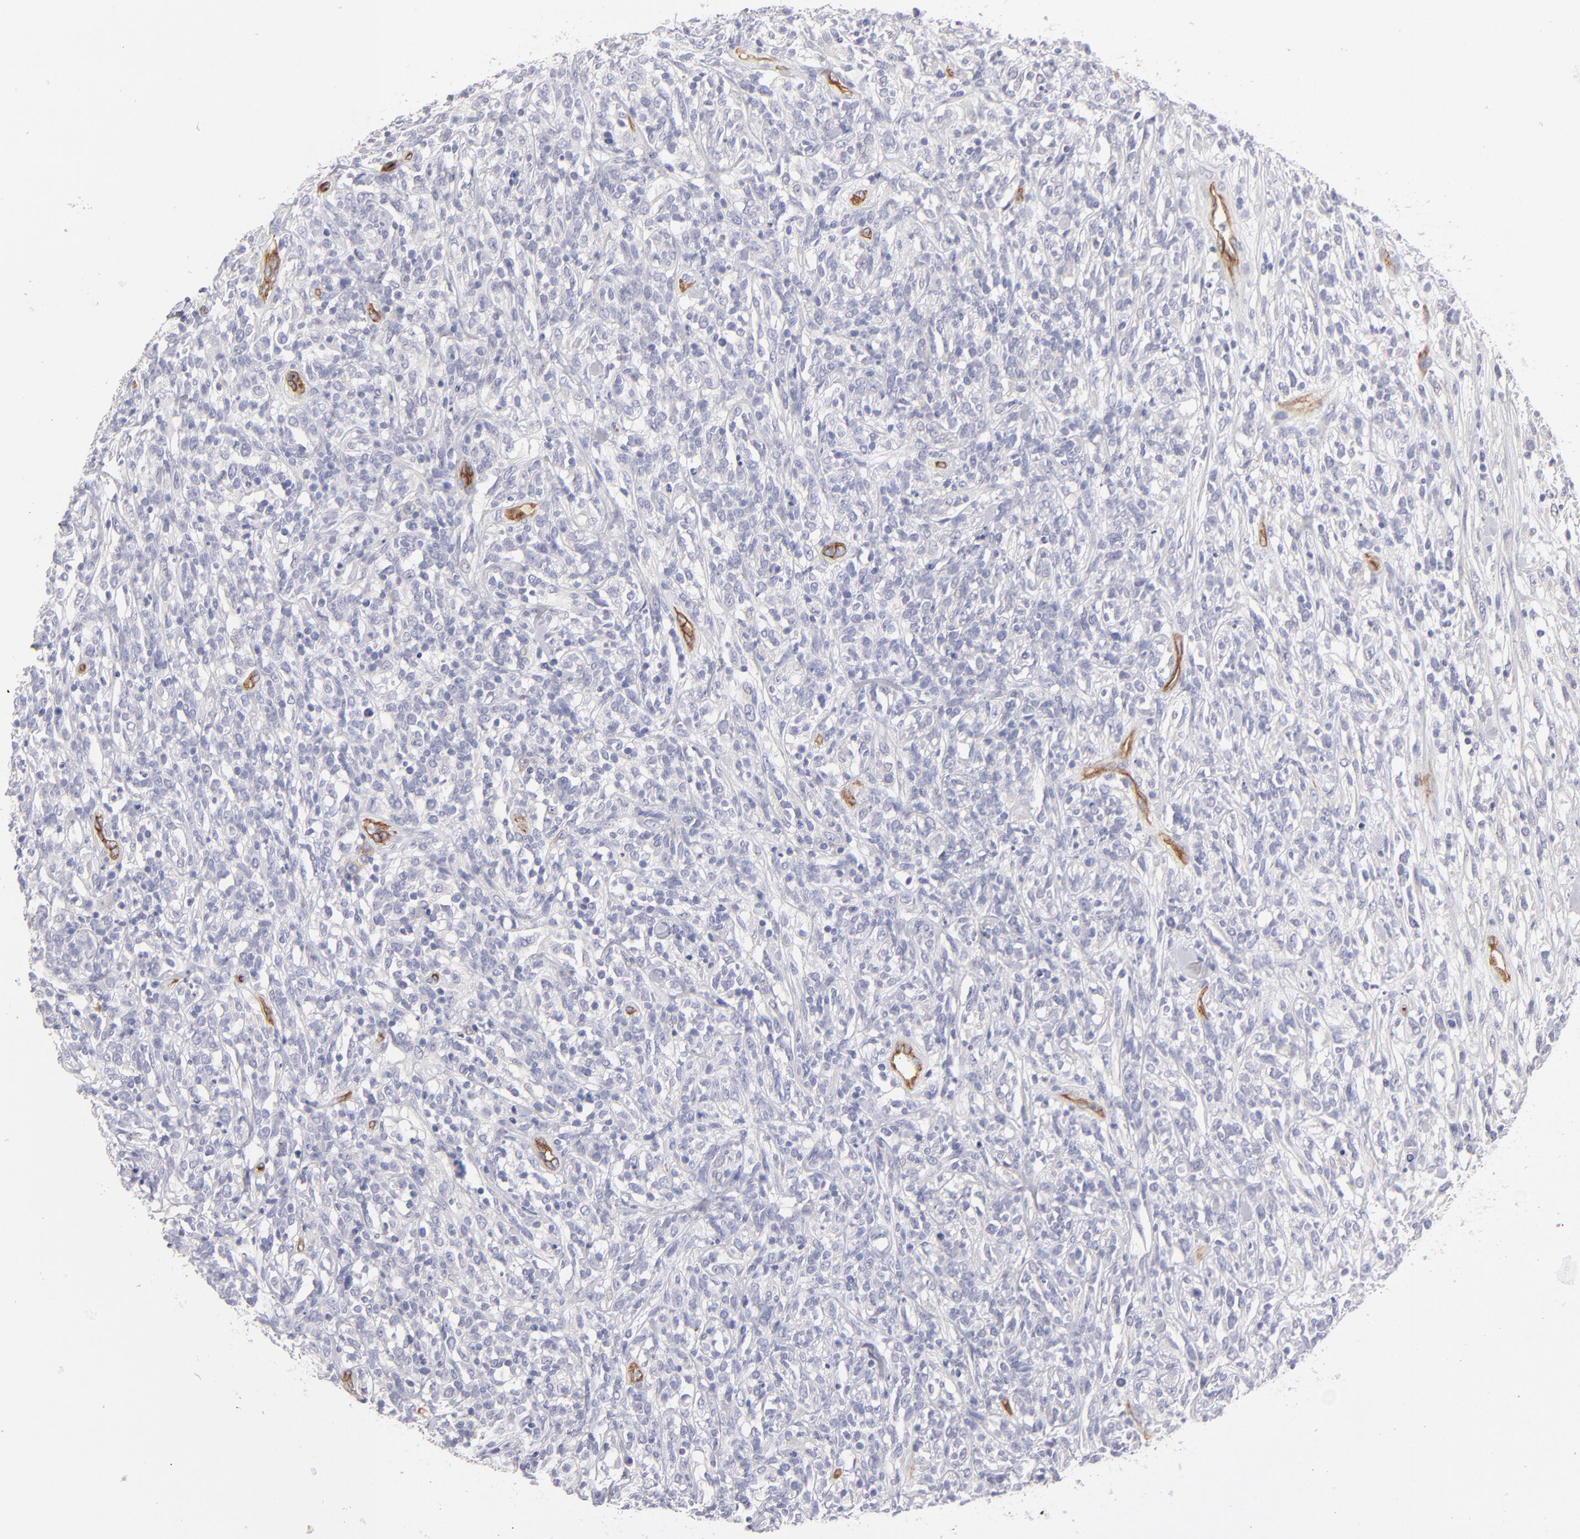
{"staining": {"intensity": "negative", "quantity": "none", "location": "none"}, "tissue": "lymphoma", "cell_type": "Tumor cells", "image_type": "cancer", "snomed": [{"axis": "morphology", "description": "Malignant lymphoma, non-Hodgkin's type, High grade"}, {"axis": "topography", "description": "Lymph node"}], "caption": "Tumor cells show no significant protein positivity in malignant lymphoma, non-Hodgkin's type (high-grade).", "gene": "PLVAP", "patient": {"sex": "female", "age": 73}}